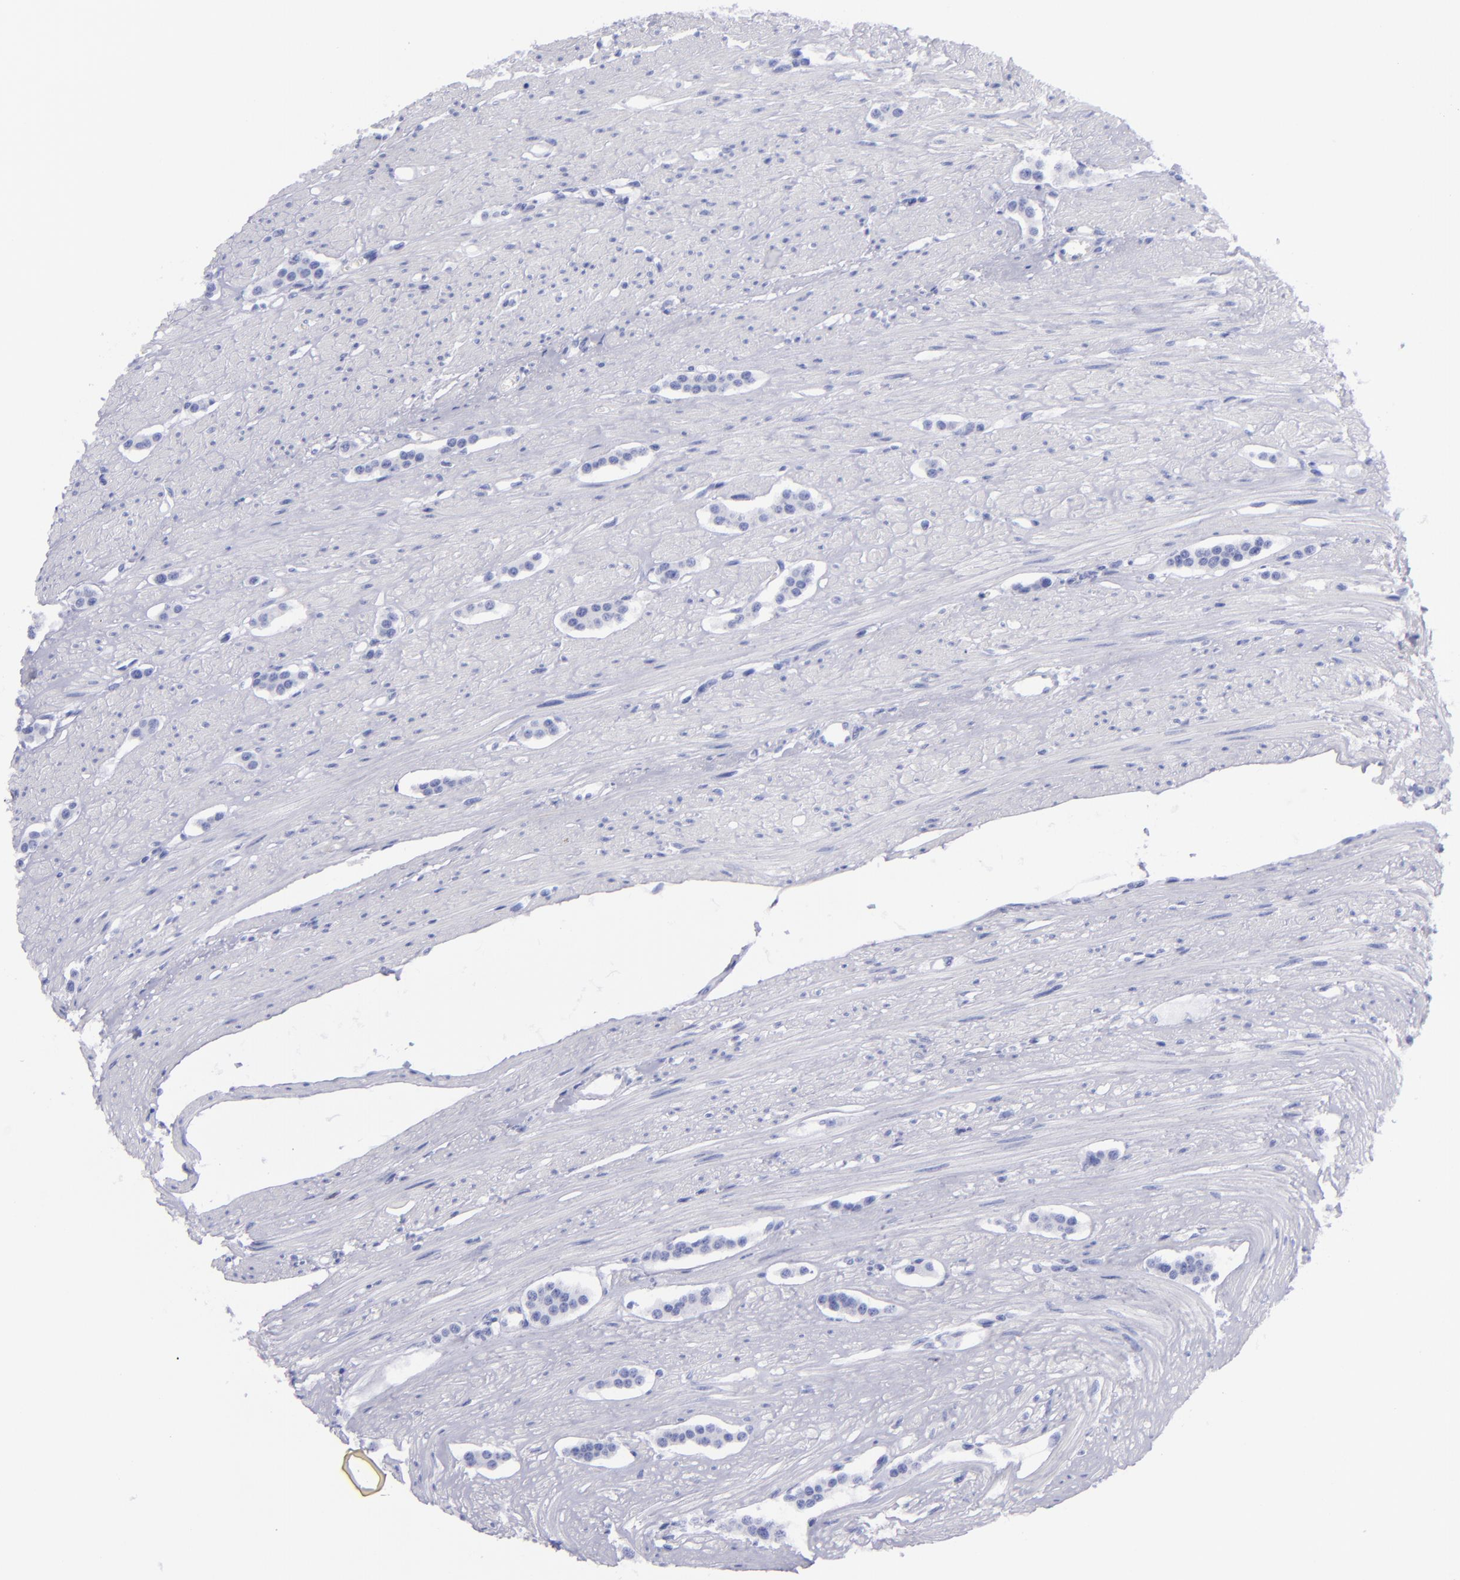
{"staining": {"intensity": "negative", "quantity": "none", "location": "none"}, "tissue": "carcinoid", "cell_type": "Tumor cells", "image_type": "cancer", "snomed": [{"axis": "morphology", "description": "Carcinoid, malignant, NOS"}, {"axis": "topography", "description": "Small intestine"}], "caption": "The histopathology image demonstrates no significant expression in tumor cells of carcinoid.", "gene": "MCM7", "patient": {"sex": "male", "age": 60}}